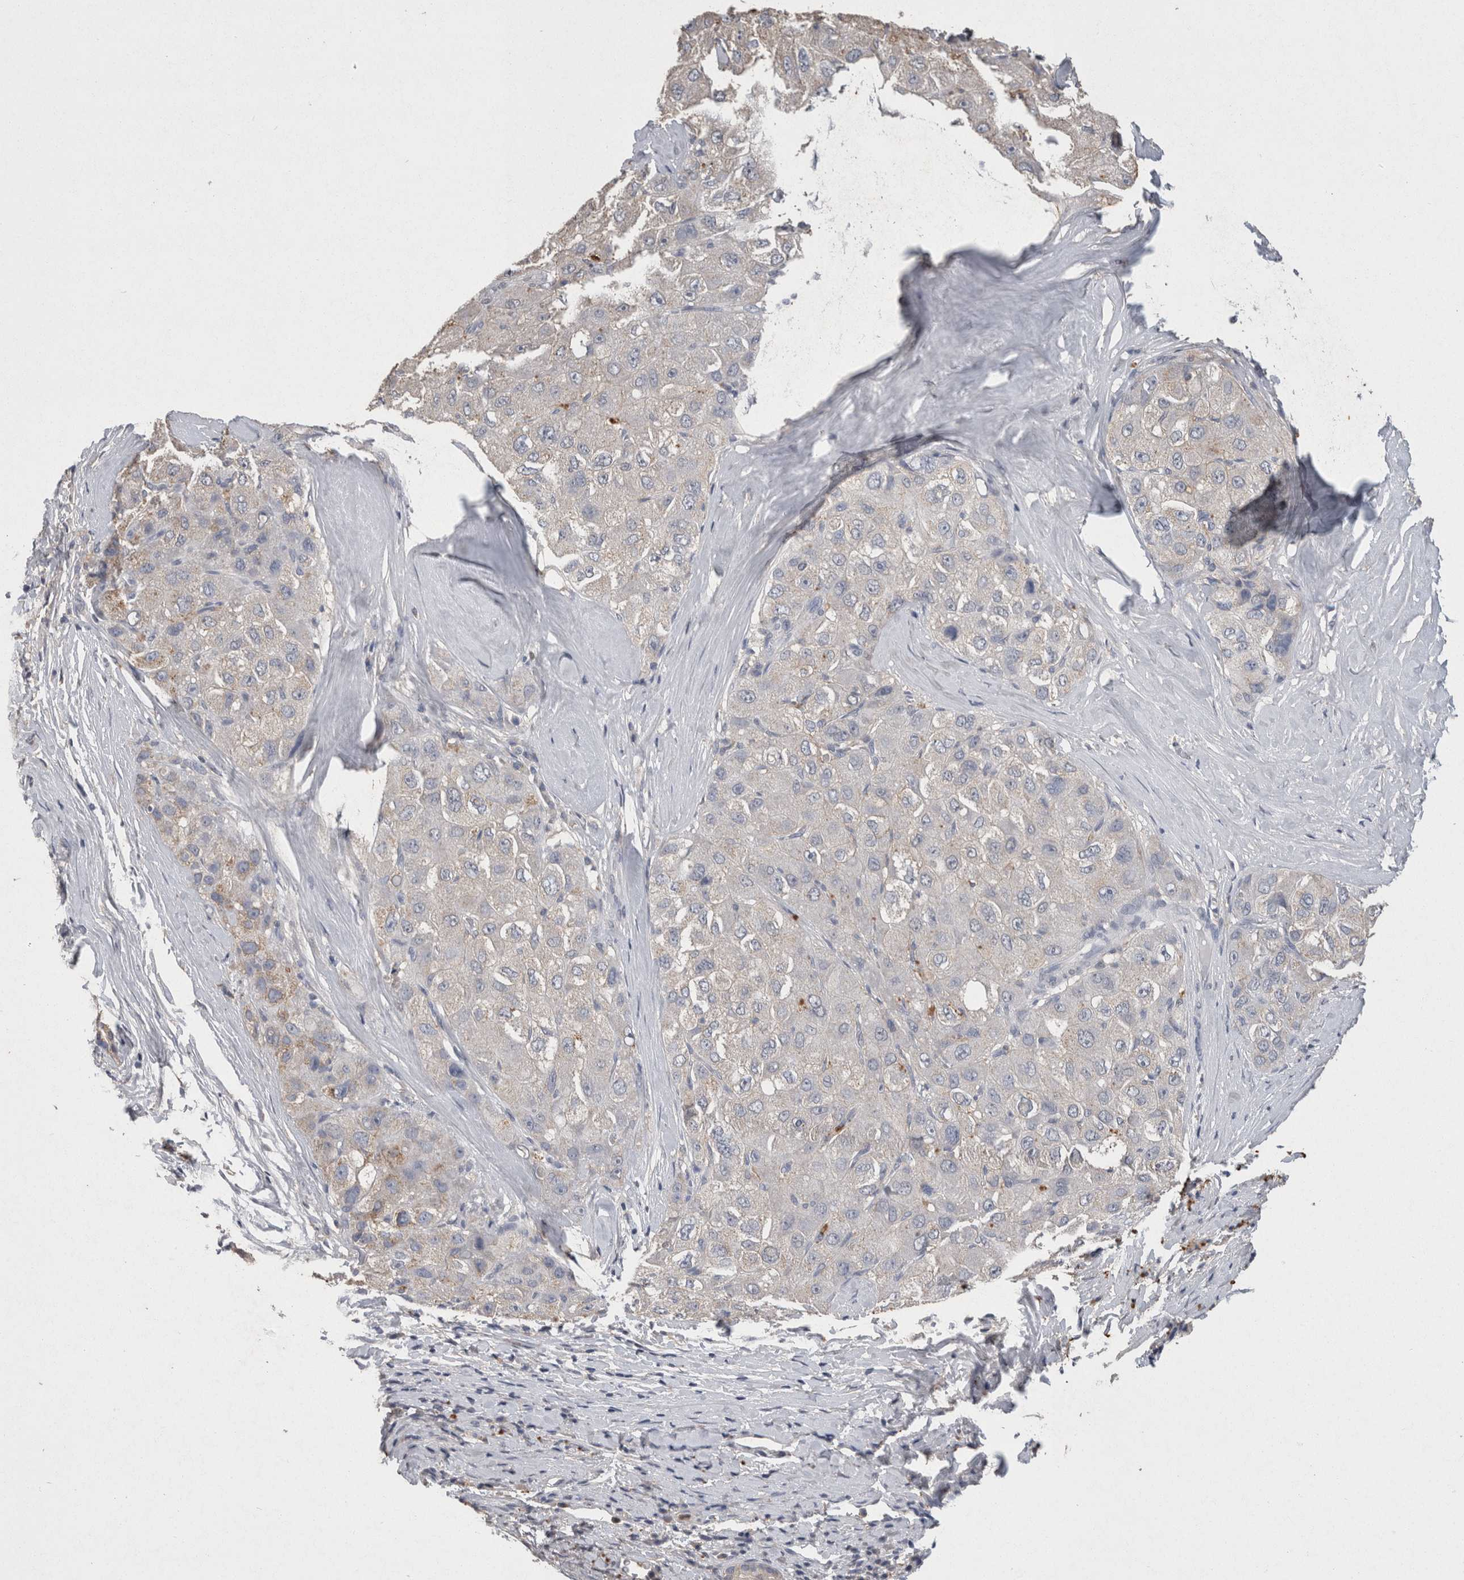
{"staining": {"intensity": "negative", "quantity": "none", "location": "none"}, "tissue": "liver cancer", "cell_type": "Tumor cells", "image_type": "cancer", "snomed": [{"axis": "morphology", "description": "Carcinoma, Hepatocellular, NOS"}, {"axis": "topography", "description": "Liver"}], "caption": "The immunohistochemistry (IHC) micrograph has no significant positivity in tumor cells of liver cancer (hepatocellular carcinoma) tissue. (Immunohistochemistry, brightfield microscopy, high magnification).", "gene": "CNTFR", "patient": {"sex": "male", "age": 80}}